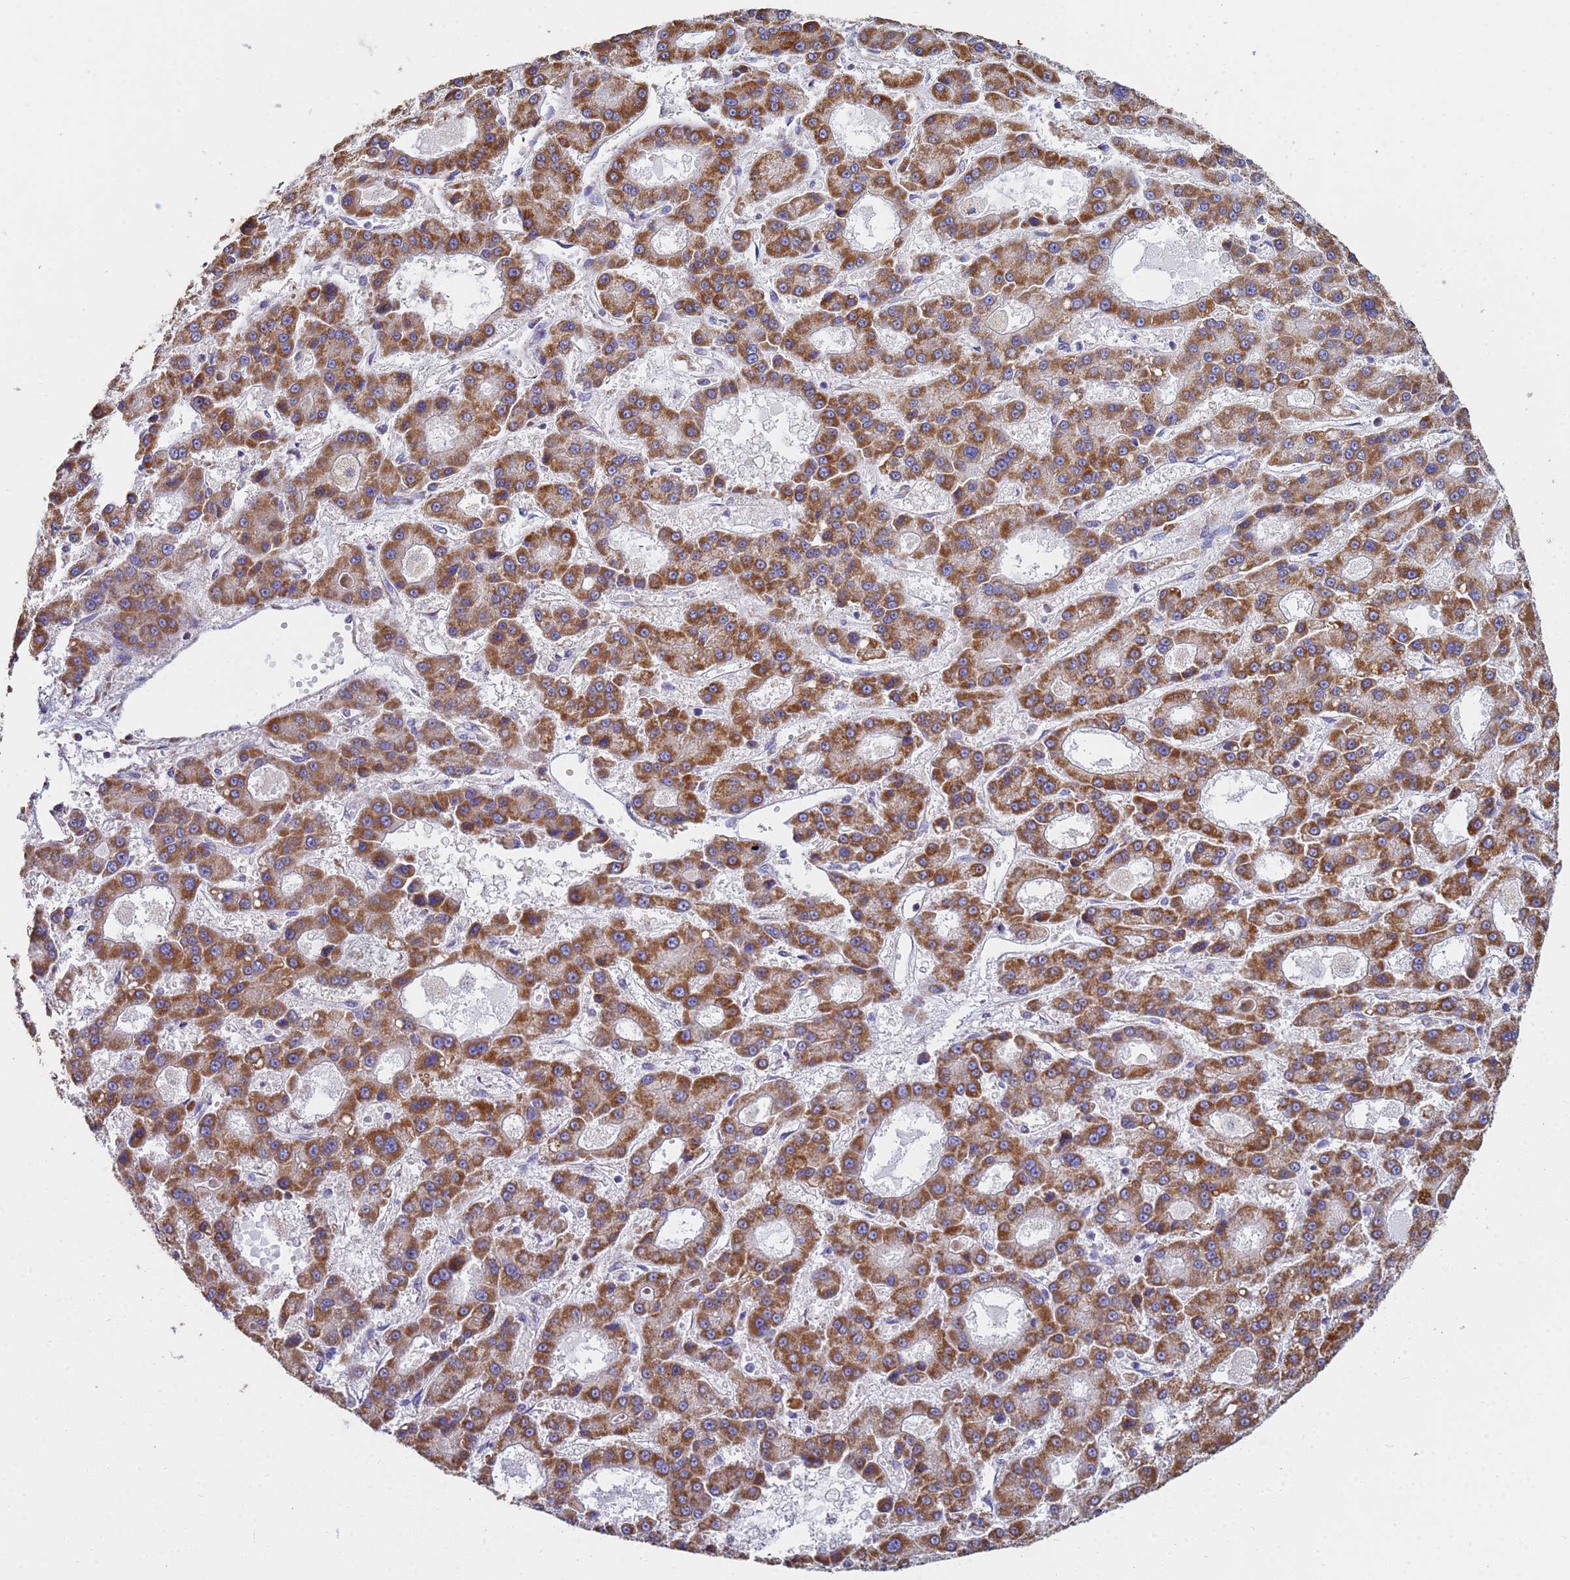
{"staining": {"intensity": "strong", "quantity": ">75%", "location": "cytoplasmic/membranous"}, "tissue": "liver cancer", "cell_type": "Tumor cells", "image_type": "cancer", "snomed": [{"axis": "morphology", "description": "Carcinoma, Hepatocellular, NOS"}, {"axis": "topography", "description": "Liver"}], "caption": "Approximately >75% of tumor cells in hepatocellular carcinoma (liver) demonstrate strong cytoplasmic/membranous protein staining as visualized by brown immunohistochemical staining.", "gene": "UQCRH", "patient": {"sex": "male", "age": 70}}